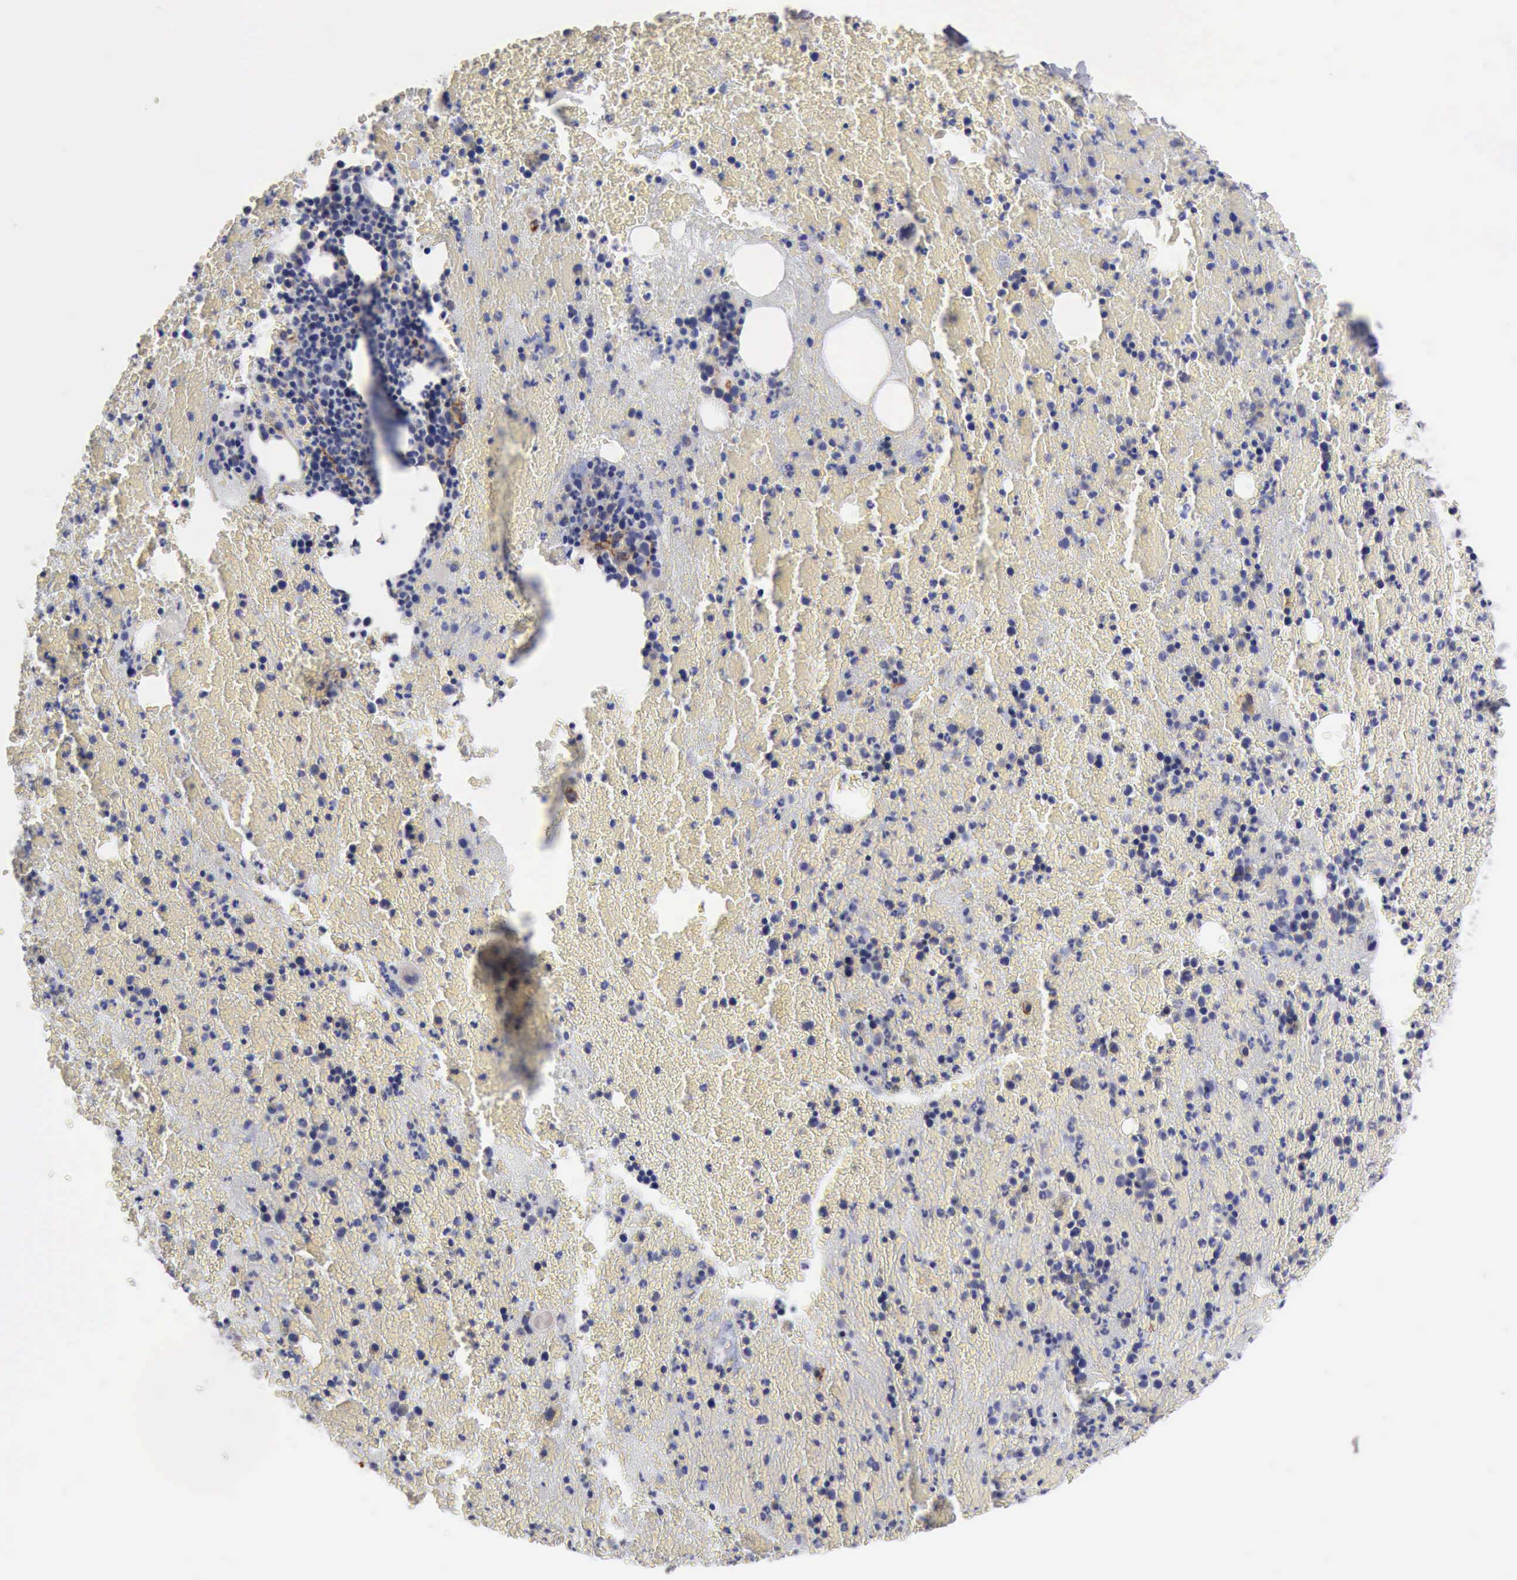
{"staining": {"intensity": "moderate", "quantity": "<25%", "location": "cytoplasmic/membranous"}, "tissue": "bone marrow", "cell_type": "Hematopoietic cells", "image_type": "normal", "snomed": [{"axis": "morphology", "description": "Normal tissue, NOS"}, {"axis": "topography", "description": "Bone marrow"}], "caption": "Immunohistochemical staining of benign human bone marrow exhibits low levels of moderate cytoplasmic/membranous positivity in approximately <25% of hematopoietic cells. The staining is performed using DAB (3,3'-diaminobenzidine) brown chromogen to label protein expression. The nuclei are counter-stained blue using hematoxylin.", "gene": "RDX", "patient": {"sex": "female", "age": 53}}